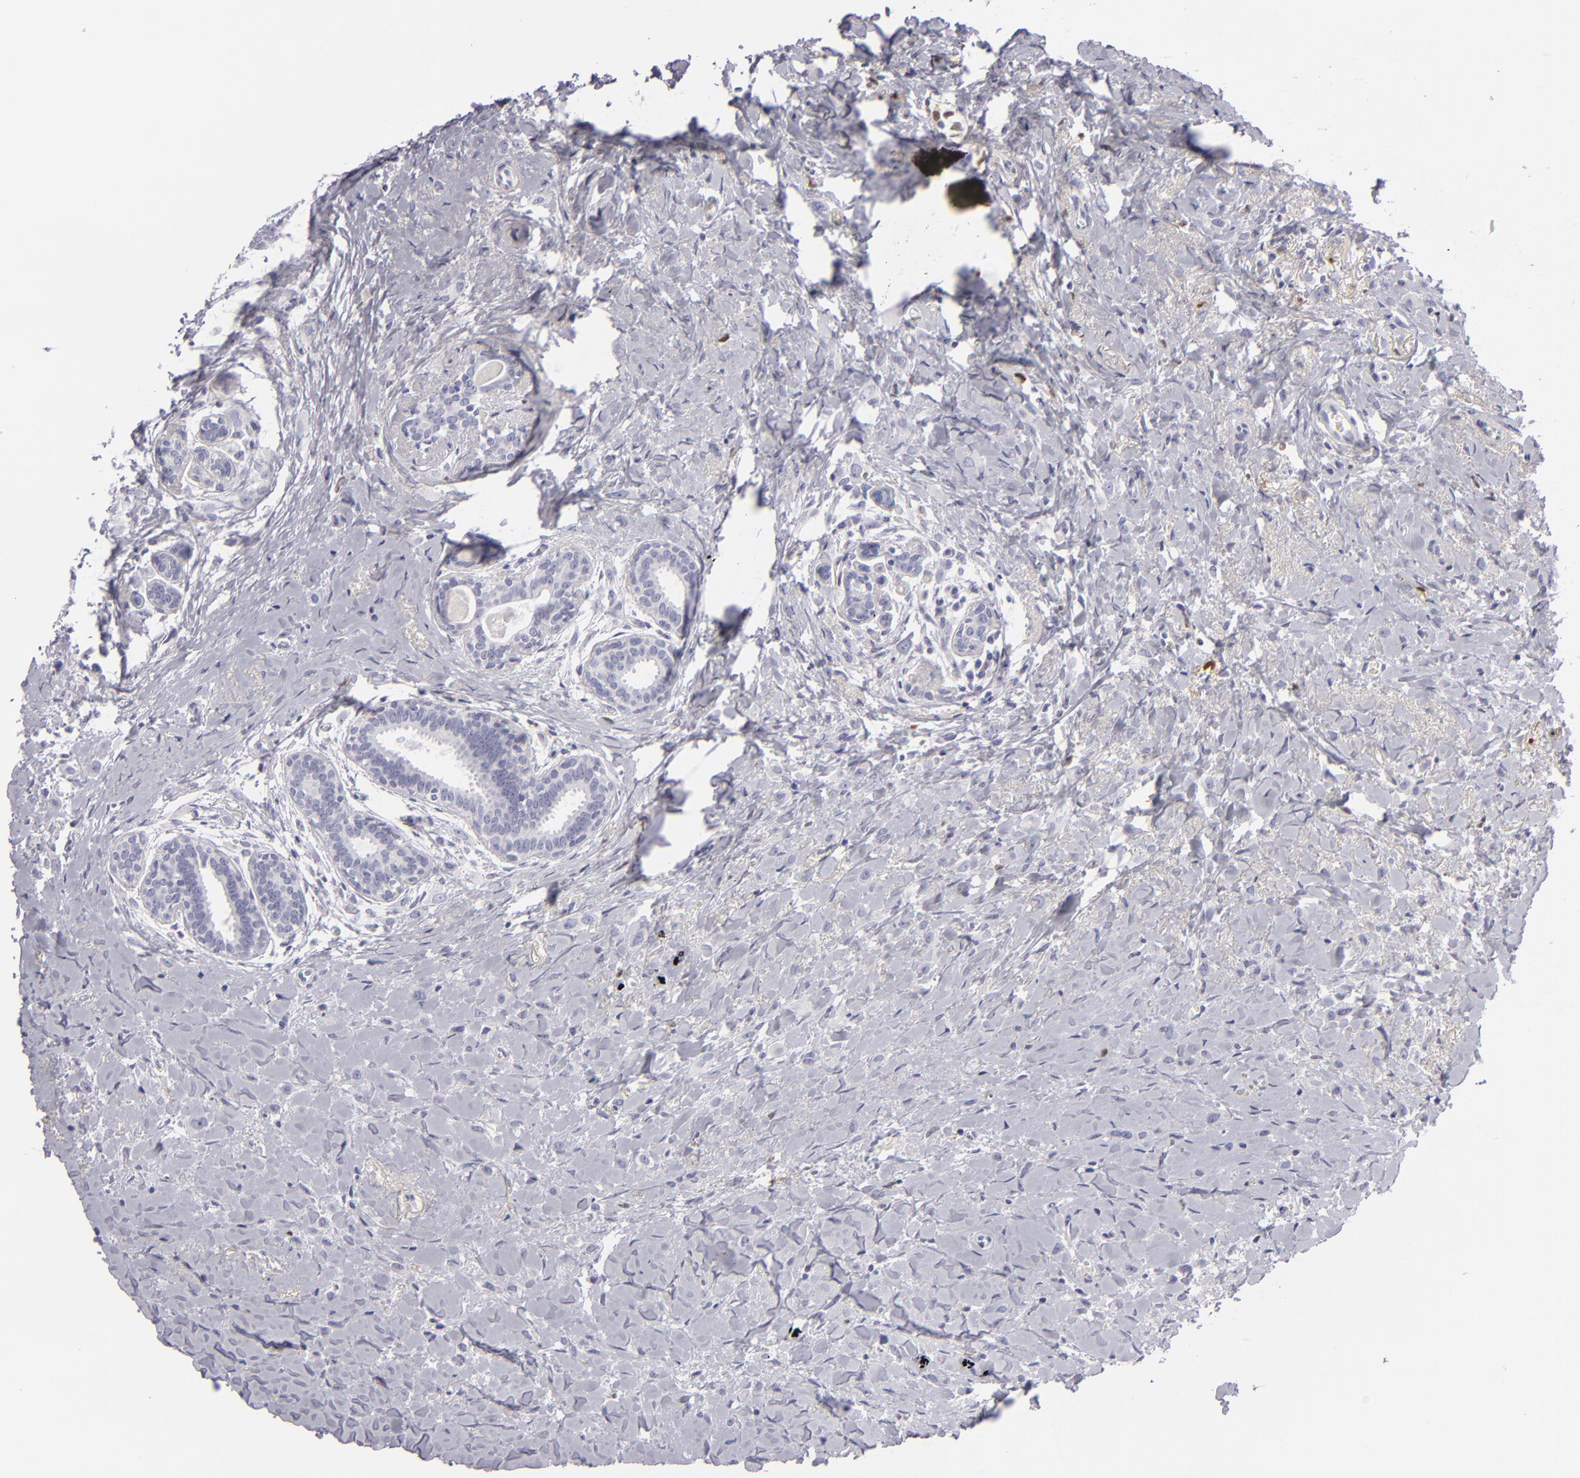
{"staining": {"intensity": "negative", "quantity": "none", "location": "none"}, "tissue": "breast cancer", "cell_type": "Tumor cells", "image_type": "cancer", "snomed": [{"axis": "morphology", "description": "Lobular carcinoma"}, {"axis": "topography", "description": "Breast"}], "caption": "A high-resolution micrograph shows IHC staining of breast cancer (lobular carcinoma), which displays no significant positivity in tumor cells.", "gene": "F13A1", "patient": {"sex": "female", "age": 57}}